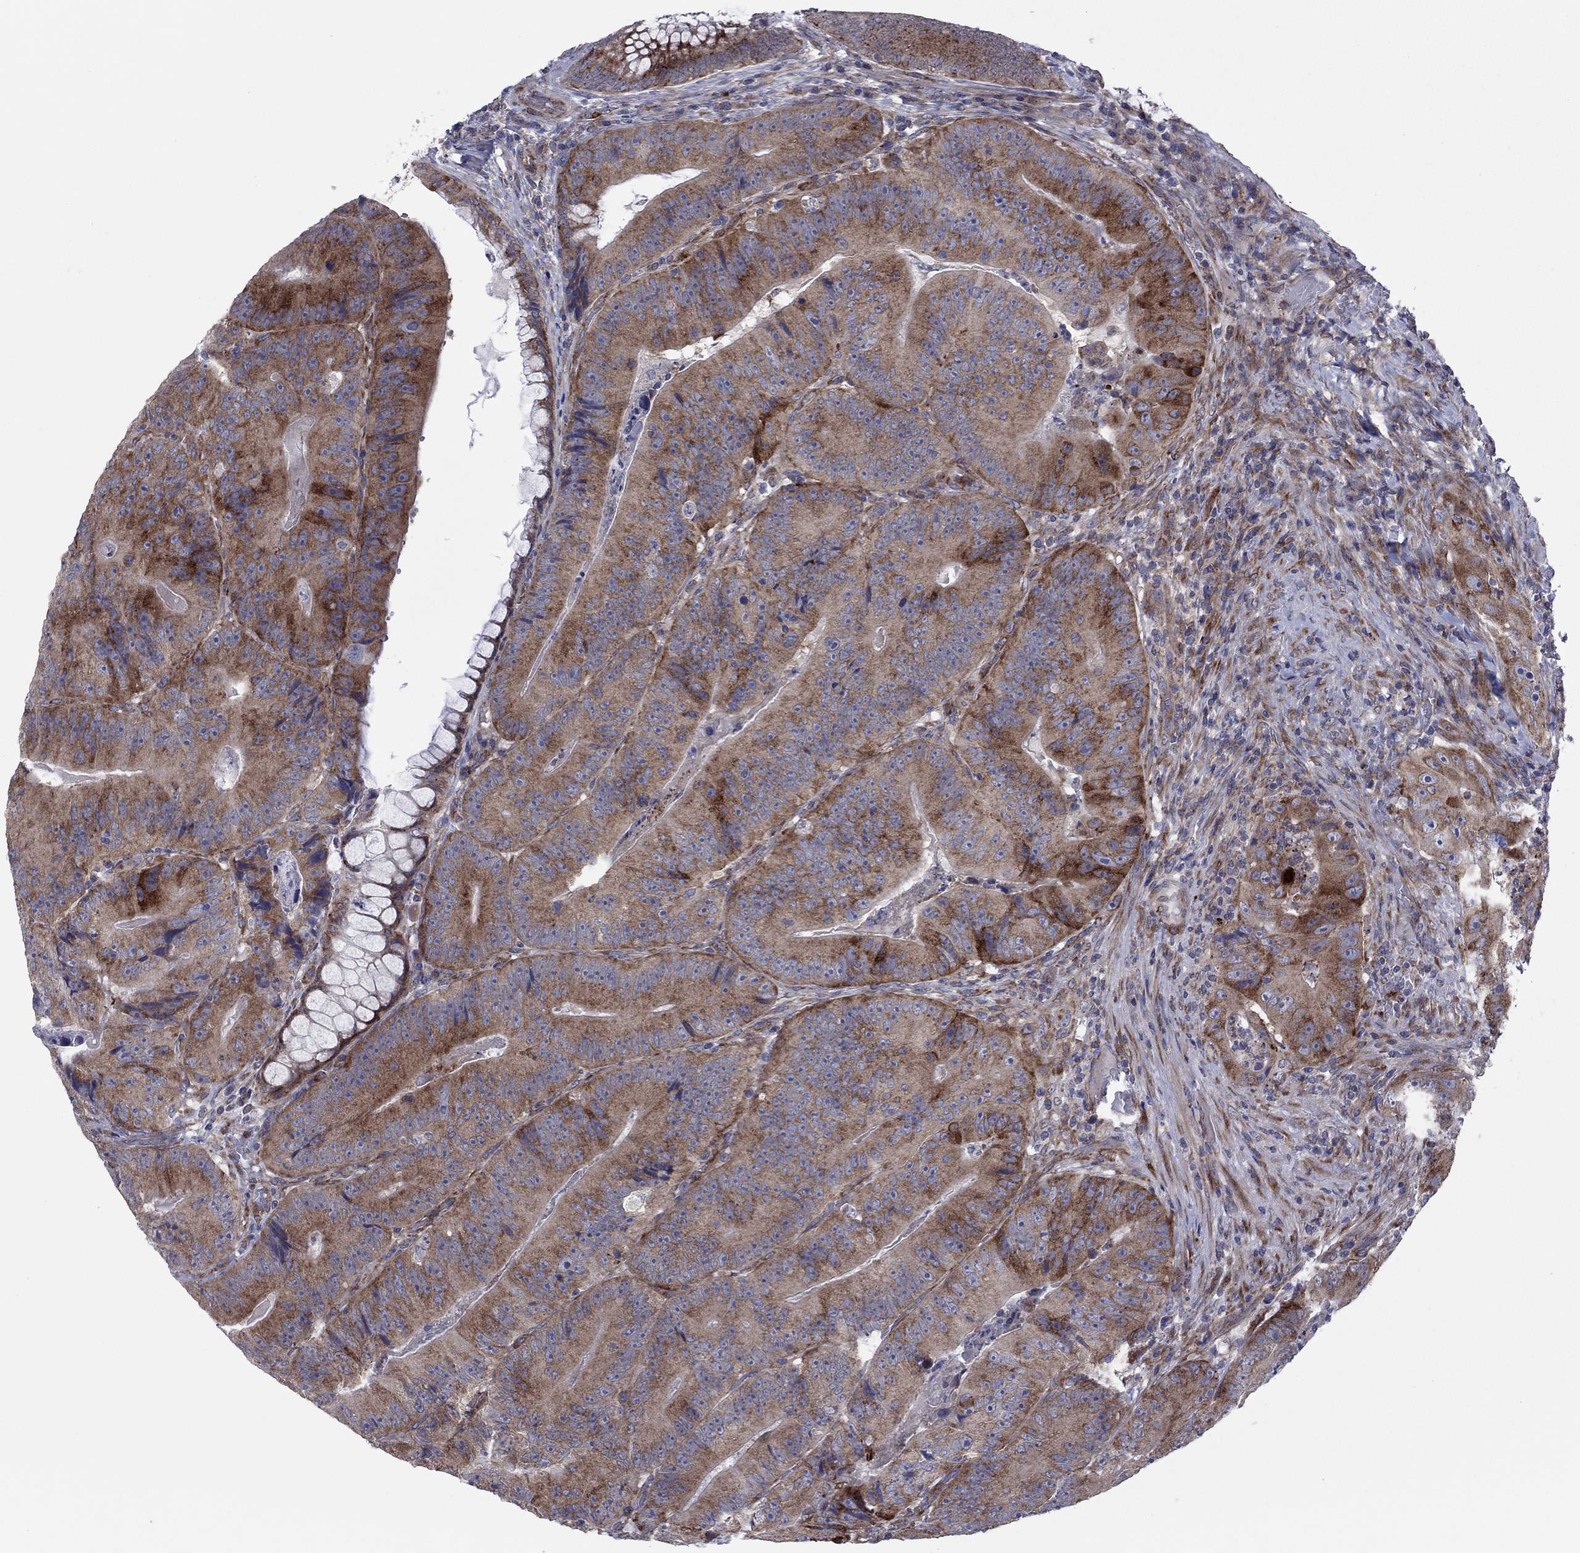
{"staining": {"intensity": "strong", "quantity": "25%-75%", "location": "cytoplasmic/membranous"}, "tissue": "colorectal cancer", "cell_type": "Tumor cells", "image_type": "cancer", "snomed": [{"axis": "morphology", "description": "Adenocarcinoma, NOS"}, {"axis": "topography", "description": "Colon"}], "caption": "Immunohistochemistry of colorectal cancer shows high levels of strong cytoplasmic/membranous expression in approximately 25%-75% of tumor cells. (brown staining indicates protein expression, while blue staining denotes nuclei).", "gene": "GPR155", "patient": {"sex": "female", "age": 86}}